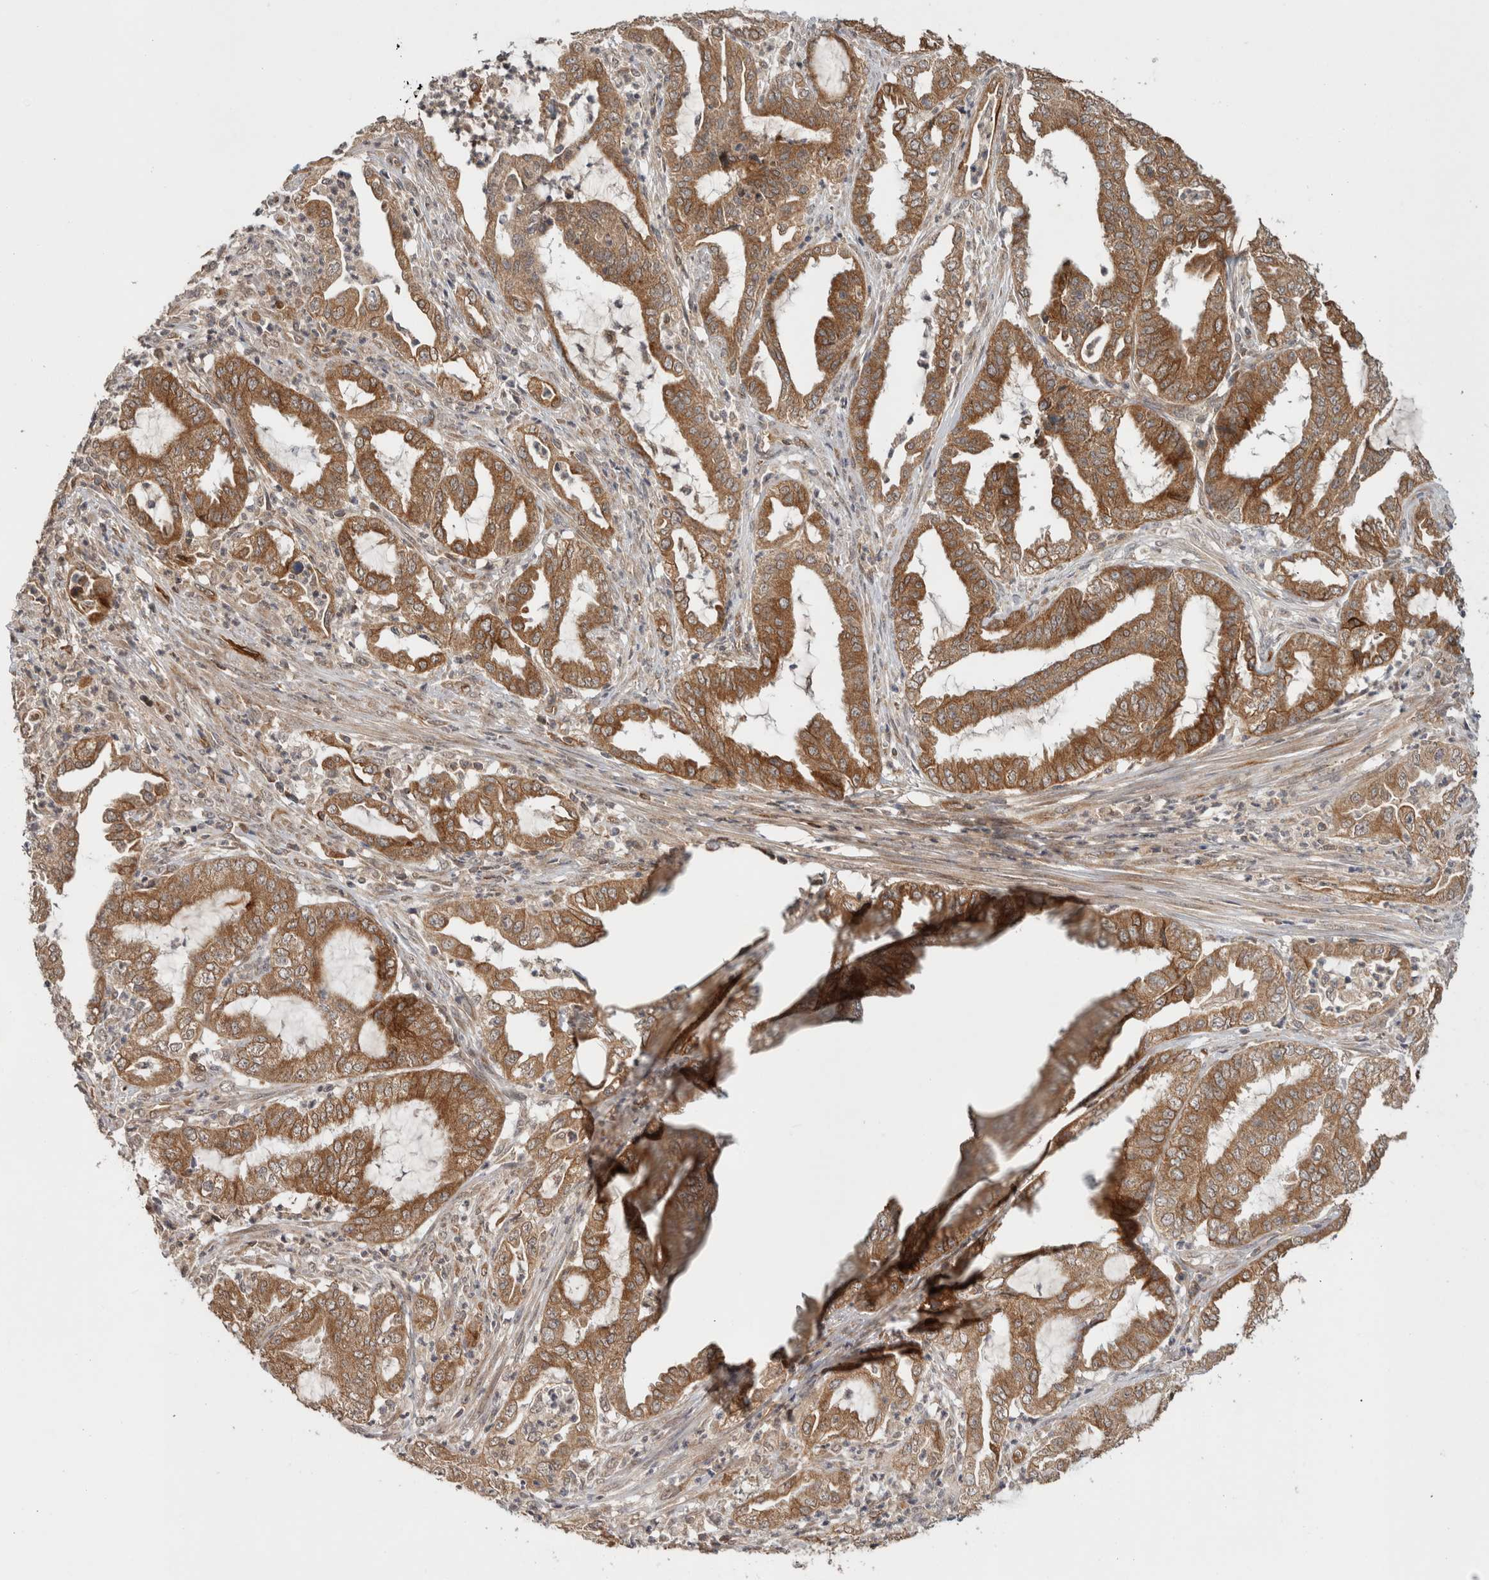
{"staining": {"intensity": "moderate", "quantity": ">75%", "location": "cytoplasmic/membranous"}, "tissue": "endometrial cancer", "cell_type": "Tumor cells", "image_type": "cancer", "snomed": [{"axis": "morphology", "description": "Adenocarcinoma, NOS"}, {"axis": "topography", "description": "Endometrium"}], "caption": "This histopathology image exhibits immunohistochemistry (IHC) staining of human adenocarcinoma (endometrial), with medium moderate cytoplasmic/membranous expression in approximately >75% of tumor cells.", "gene": "HMOX2", "patient": {"sex": "female", "age": 51}}